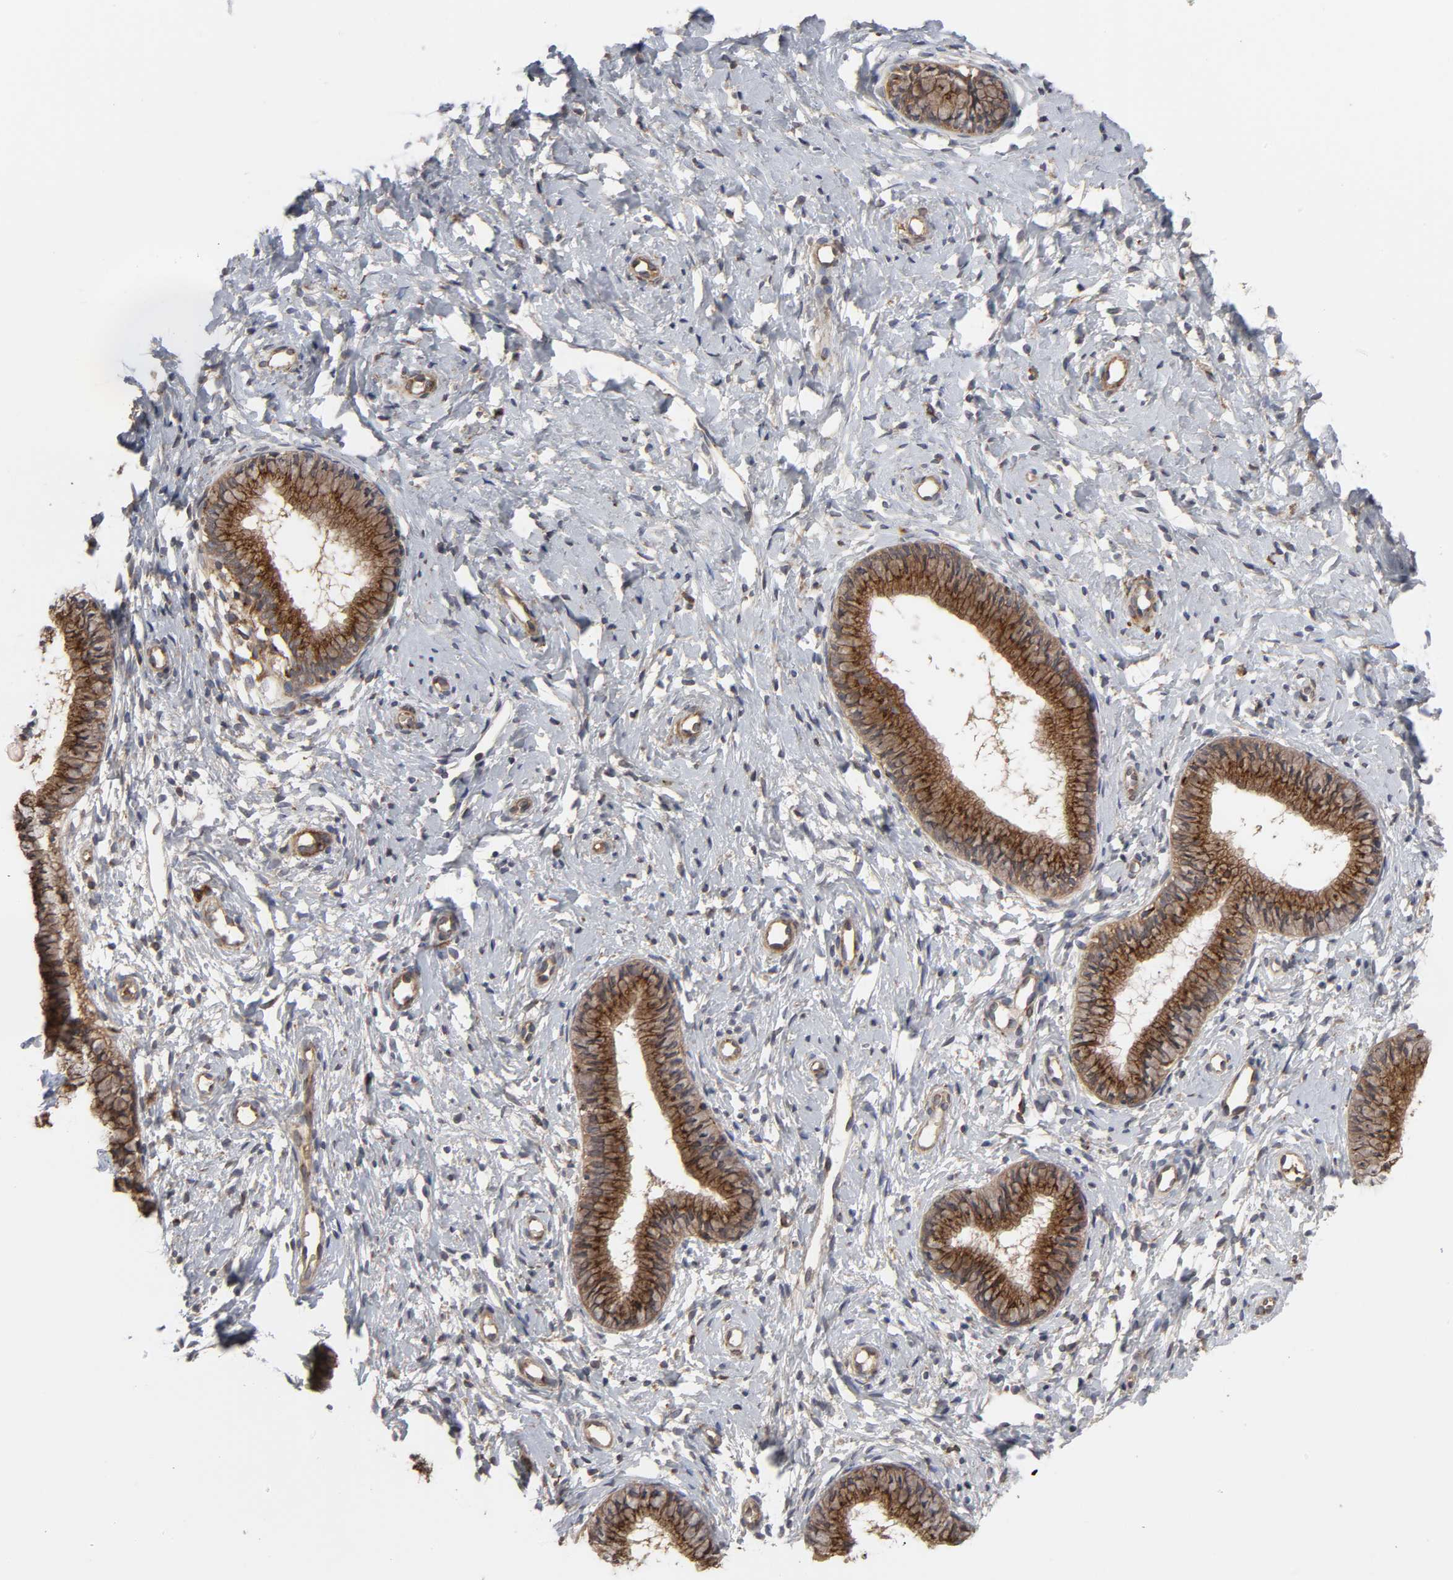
{"staining": {"intensity": "strong", "quantity": ">75%", "location": "cytoplasmic/membranous"}, "tissue": "cervix", "cell_type": "Glandular cells", "image_type": "normal", "snomed": [{"axis": "morphology", "description": "Normal tissue, NOS"}, {"axis": "topography", "description": "Cervix"}], "caption": "Glandular cells demonstrate high levels of strong cytoplasmic/membranous expression in approximately >75% of cells in benign cervix. The staining was performed using DAB (3,3'-diaminobenzidine) to visualize the protein expression in brown, while the nuclei were stained in blue with hematoxylin (Magnification: 20x).", "gene": "GNPTG", "patient": {"sex": "female", "age": 46}}